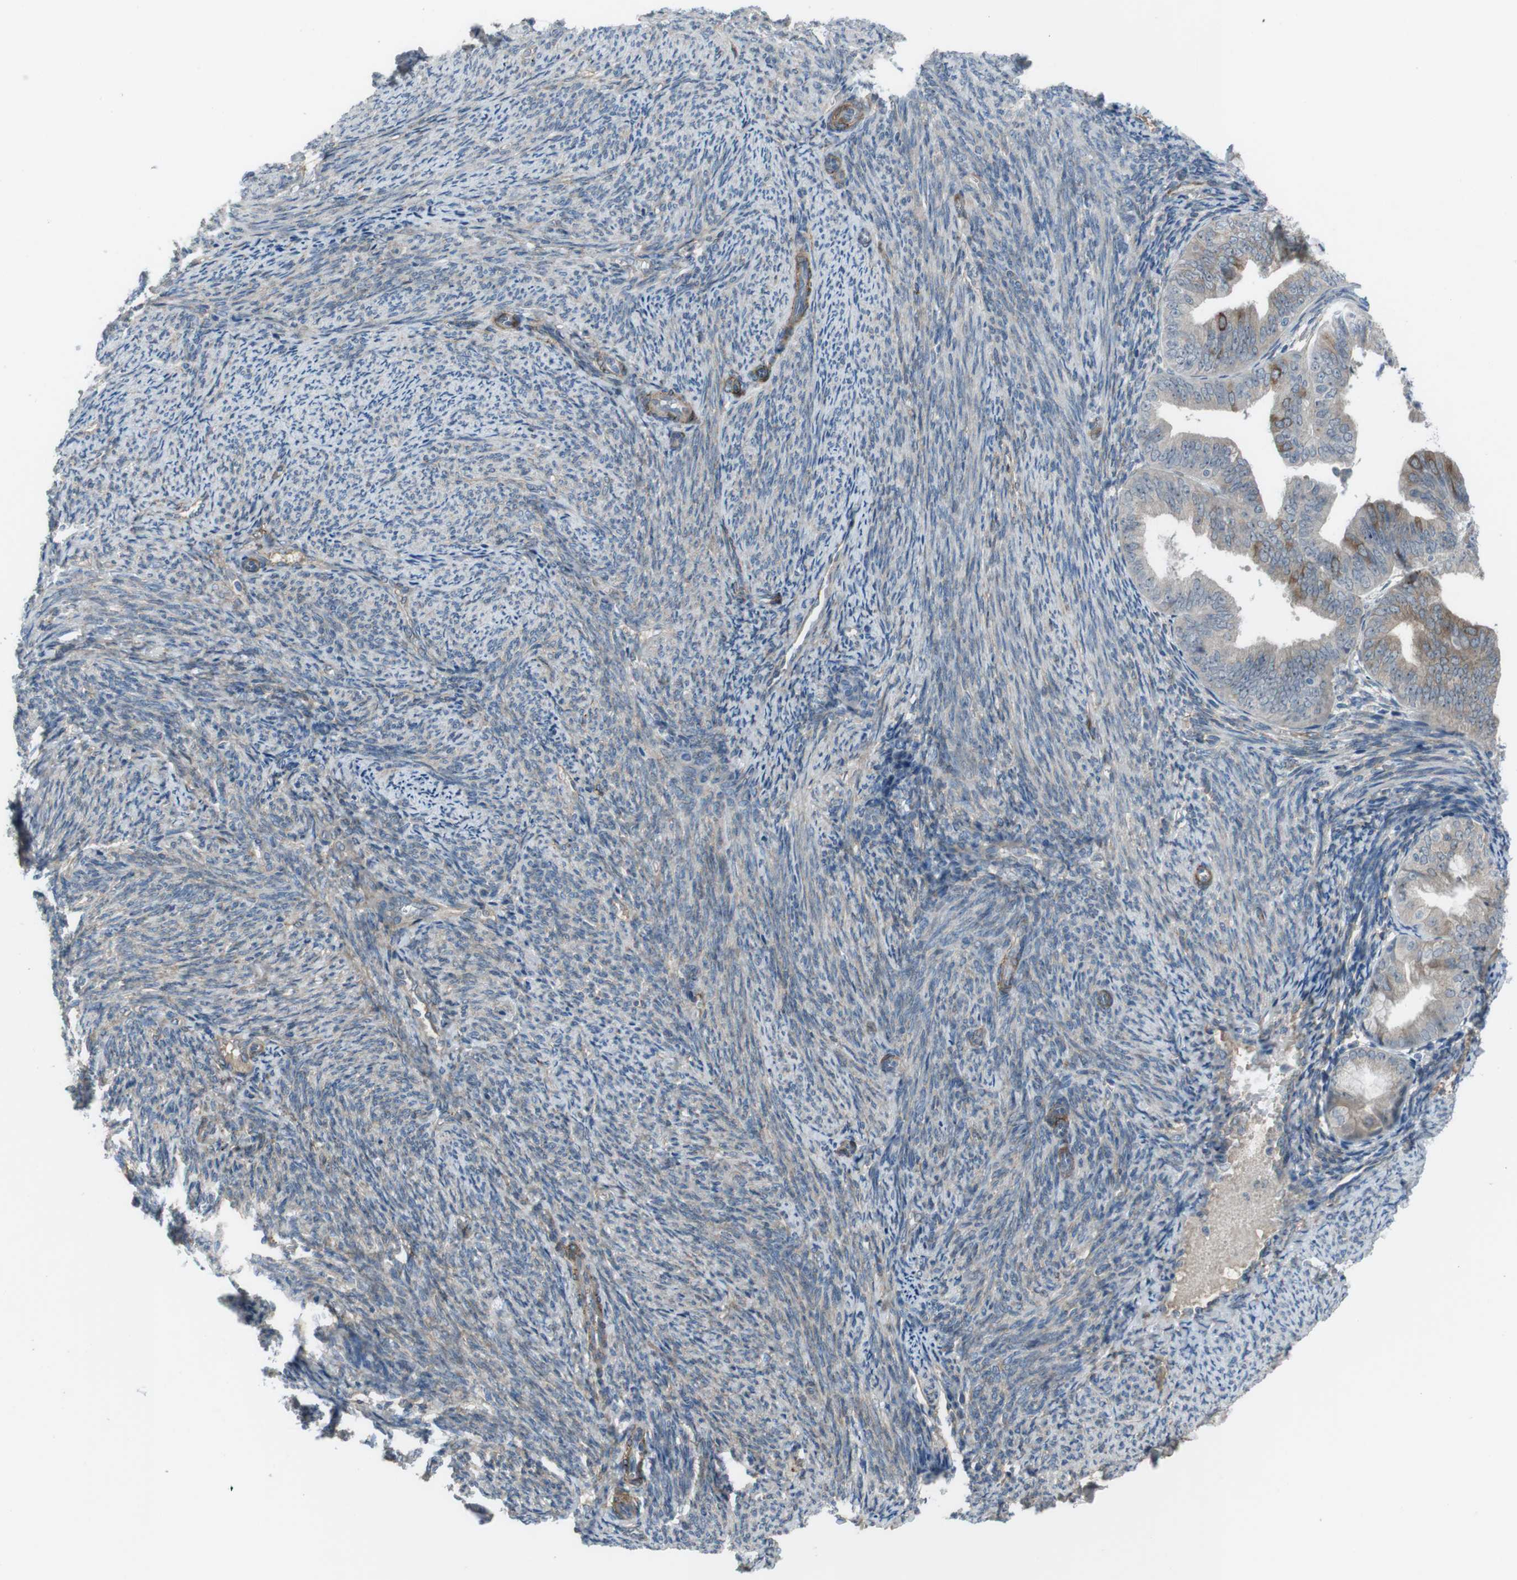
{"staining": {"intensity": "moderate", "quantity": "<25%", "location": "cytoplasmic/membranous"}, "tissue": "endometrial cancer", "cell_type": "Tumor cells", "image_type": "cancer", "snomed": [{"axis": "morphology", "description": "Adenocarcinoma, NOS"}, {"axis": "topography", "description": "Endometrium"}], "caption": "DAB (3,3'-diaminobenzidine) immunohistochemical staining of endometrial cancer displays moderate cytoplasmic/membranous protein positivity in approximately <25% of tumor cells.", "gene": "ANK2", "patient": {"sex": "female", "age": 63}}